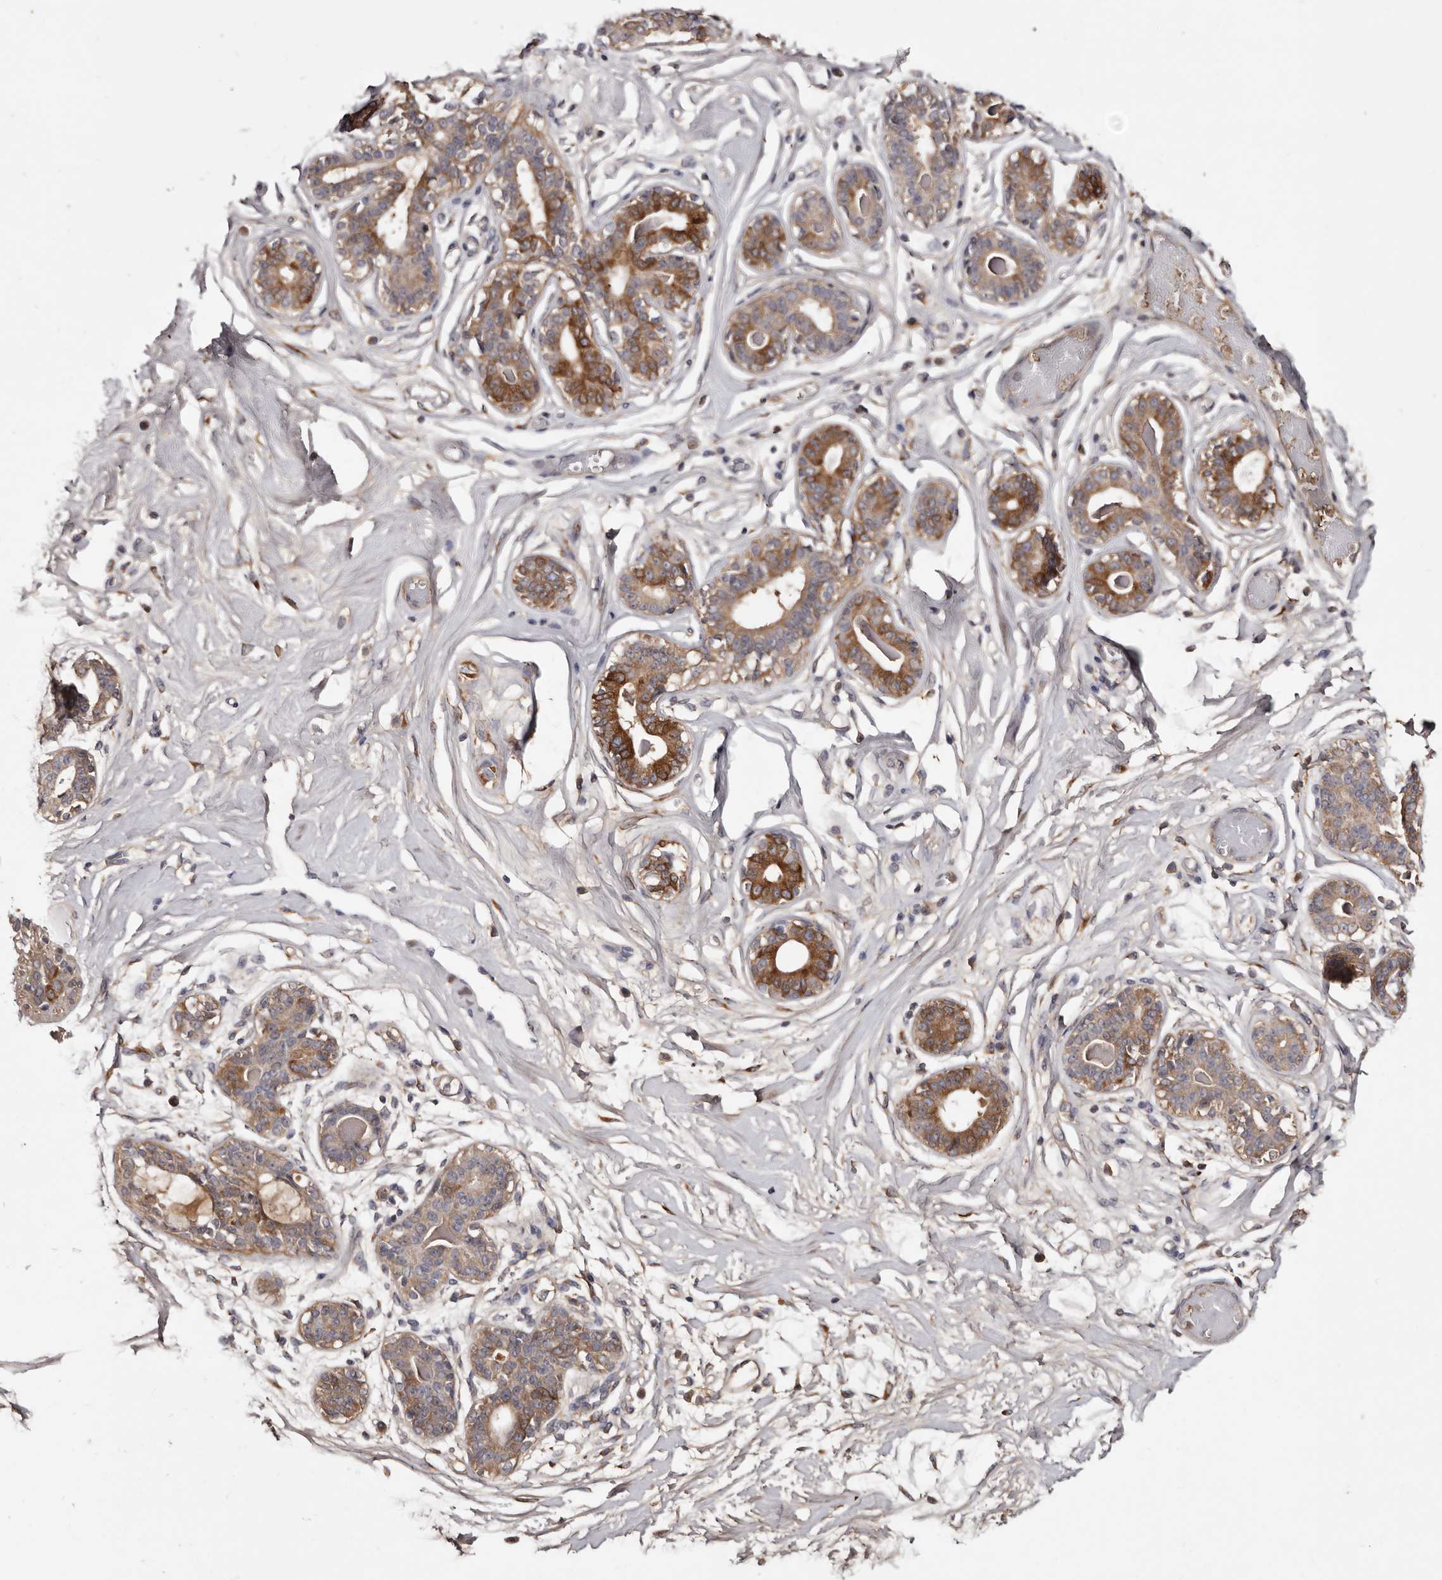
{"staining": {"intensity": "weak", "quantity": "25%-75%", "location": "cytoplasmic/membranous"}, "tissue": "breast", "cell_type": "Adipocytes", "image_type": "normal", "snomed": [{"axis": "morphology", "description": "Normal tissue, NOS"}, {"axis": "topography", "description": "Breast"}], "caption": "Breast stained for a protein (brown) displays weak cytoplasmic/membranous positive positivity in about 25%-75% of adipocytes.", "gene": "CYP1B1", "patient": {"sex": "female", "age": 45}}